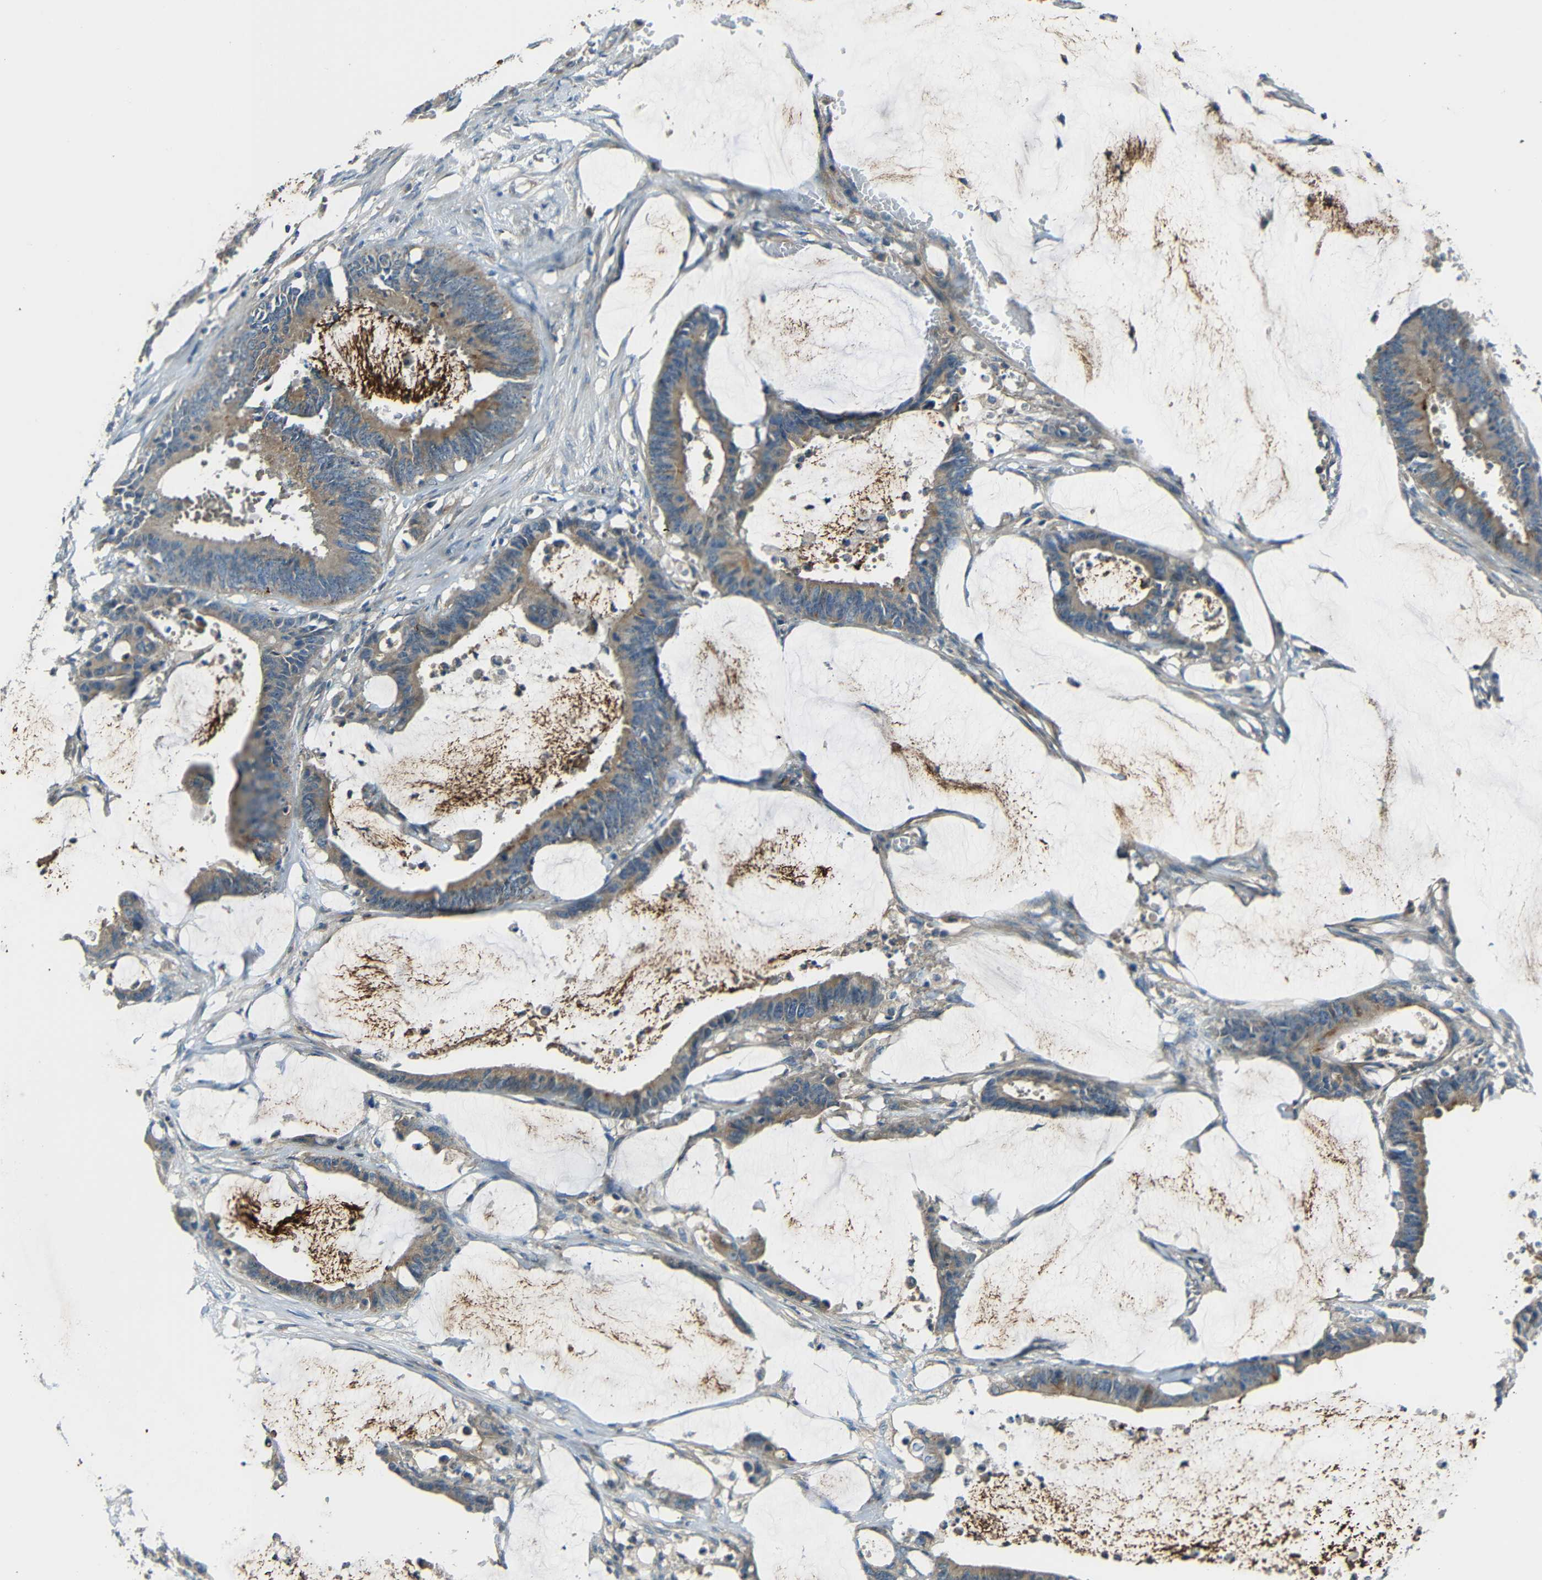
{"staining": {"intensity": "weak", "quantity": ">75%", "location": "cytoplasmic/membranous"}, "tissue": "colorectal cancer", "cell_type": "Tumor cells", "image_type": "cancer", "snomed": [{"axis": "morphology", "description": "Adenocarcinoma, NOS"}, {"axis": "topography", "description": "Rectum"}], "caption": "Protein expression analysis of human colorectal cancer (adenocarcinoma) reveals weak cytoplasmic/membranous positivity in approximately >75% of tumor cells. The protein of interest is stained brown, and the nuclei are stained in blue (DAB (3,3'-diaminobenzidine) IHC with brightfield microscopy, high magnification).", "gene": "DCLK1", "patient": {"sex": "female", "age": 66}}